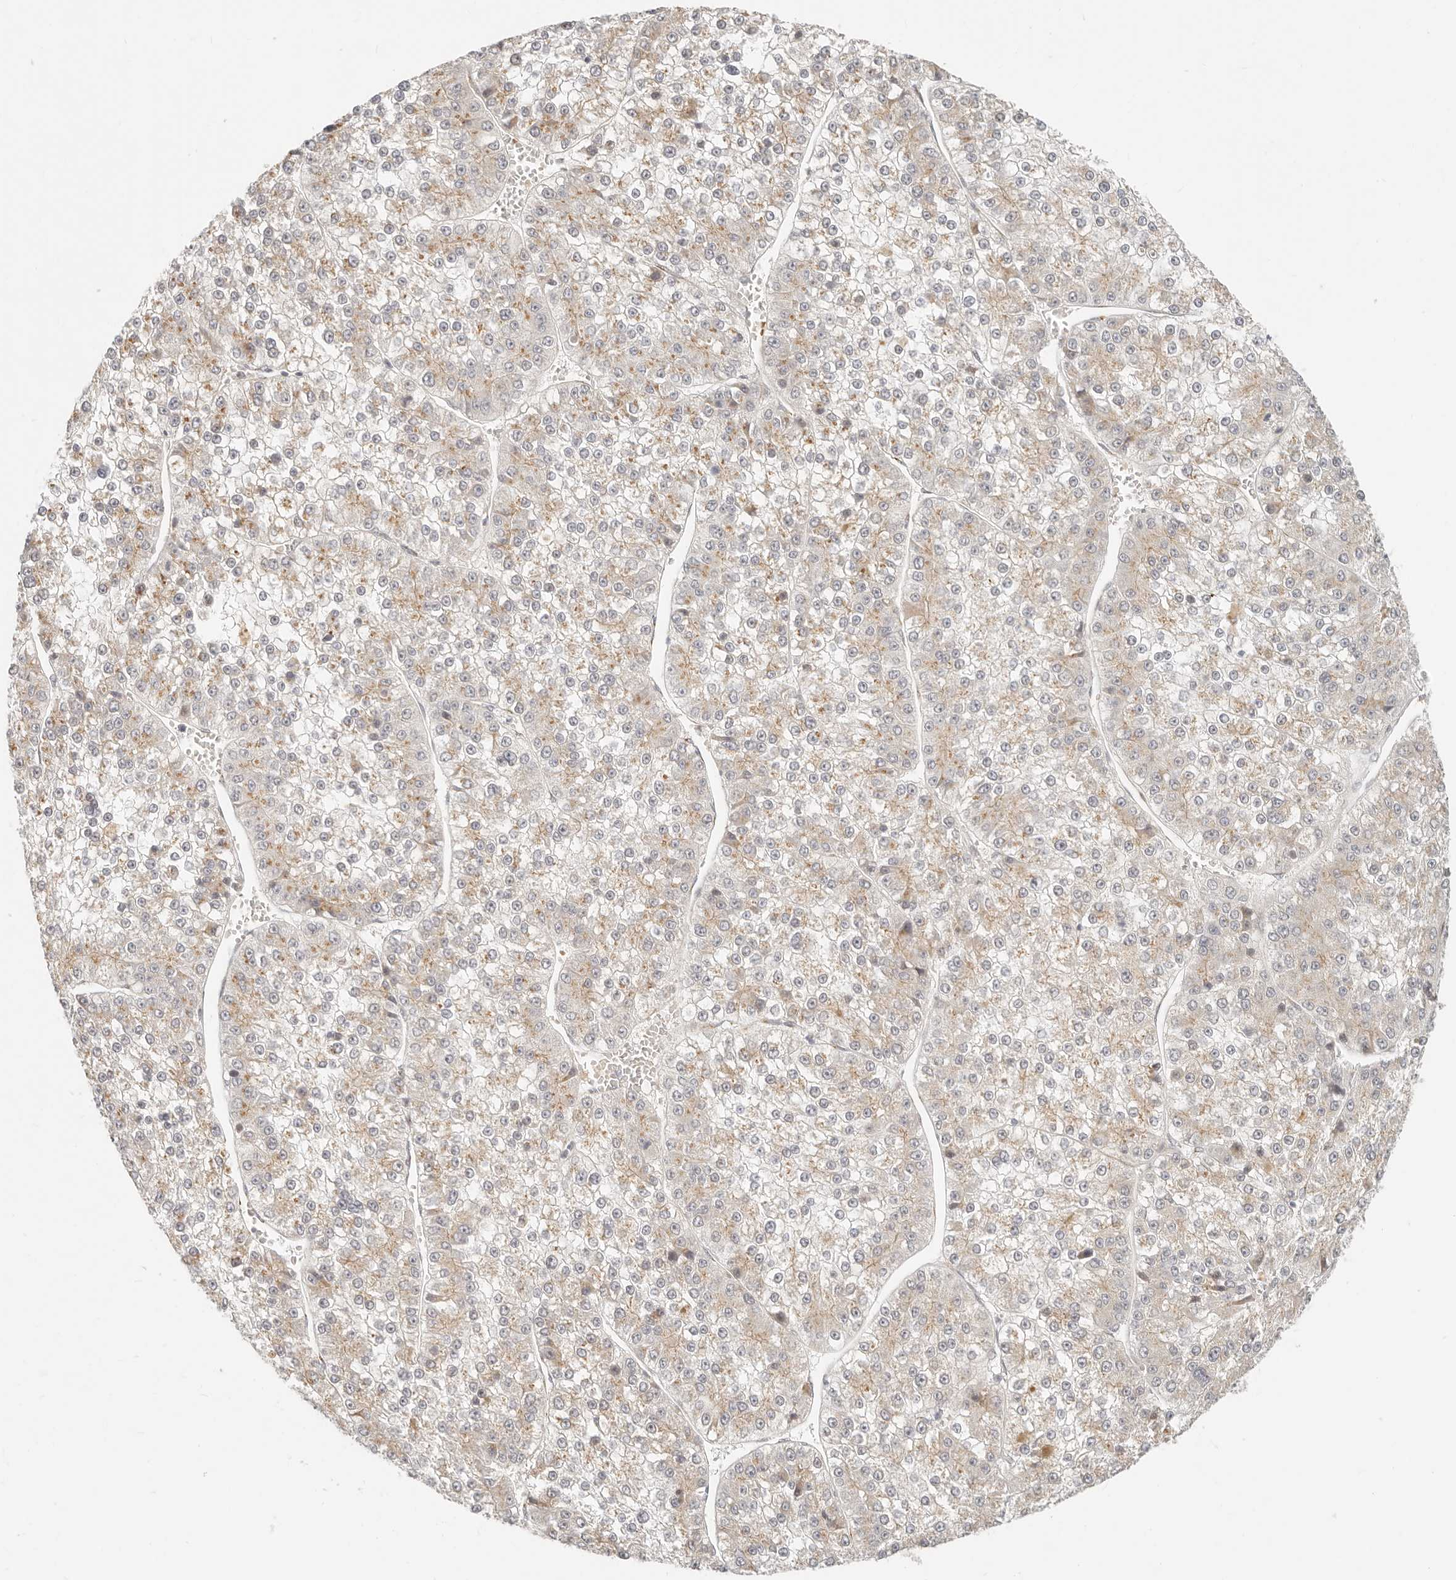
{"staining": {"intensity": "weak", "quantity": ">75%", "location": "cytoplasmic/membranous"}, "tissue": "liver cancer", "cell_type": "Tumor cells", "image_type": "cancer", "snomed": [{"axis": "morphology", "description": "Carcinoma, Hepatocellular, NOS"}, {"axis": "topography", "description": "Liver"}], "caption": "Immunohistochemical staining of human hepatocellular carcinoma (liver) displays low levels of weak cytoplasmic/membranous protein positivity in approximately >75% of tumor cells. (Stains: DAB (3,3'-diaminobenzidine) in brown, nuclei in blue, Microscopy: brightfield microscopy at high magnification).", "gene": "FAM20B", "patient": {"sex": "female", "age": 73}}